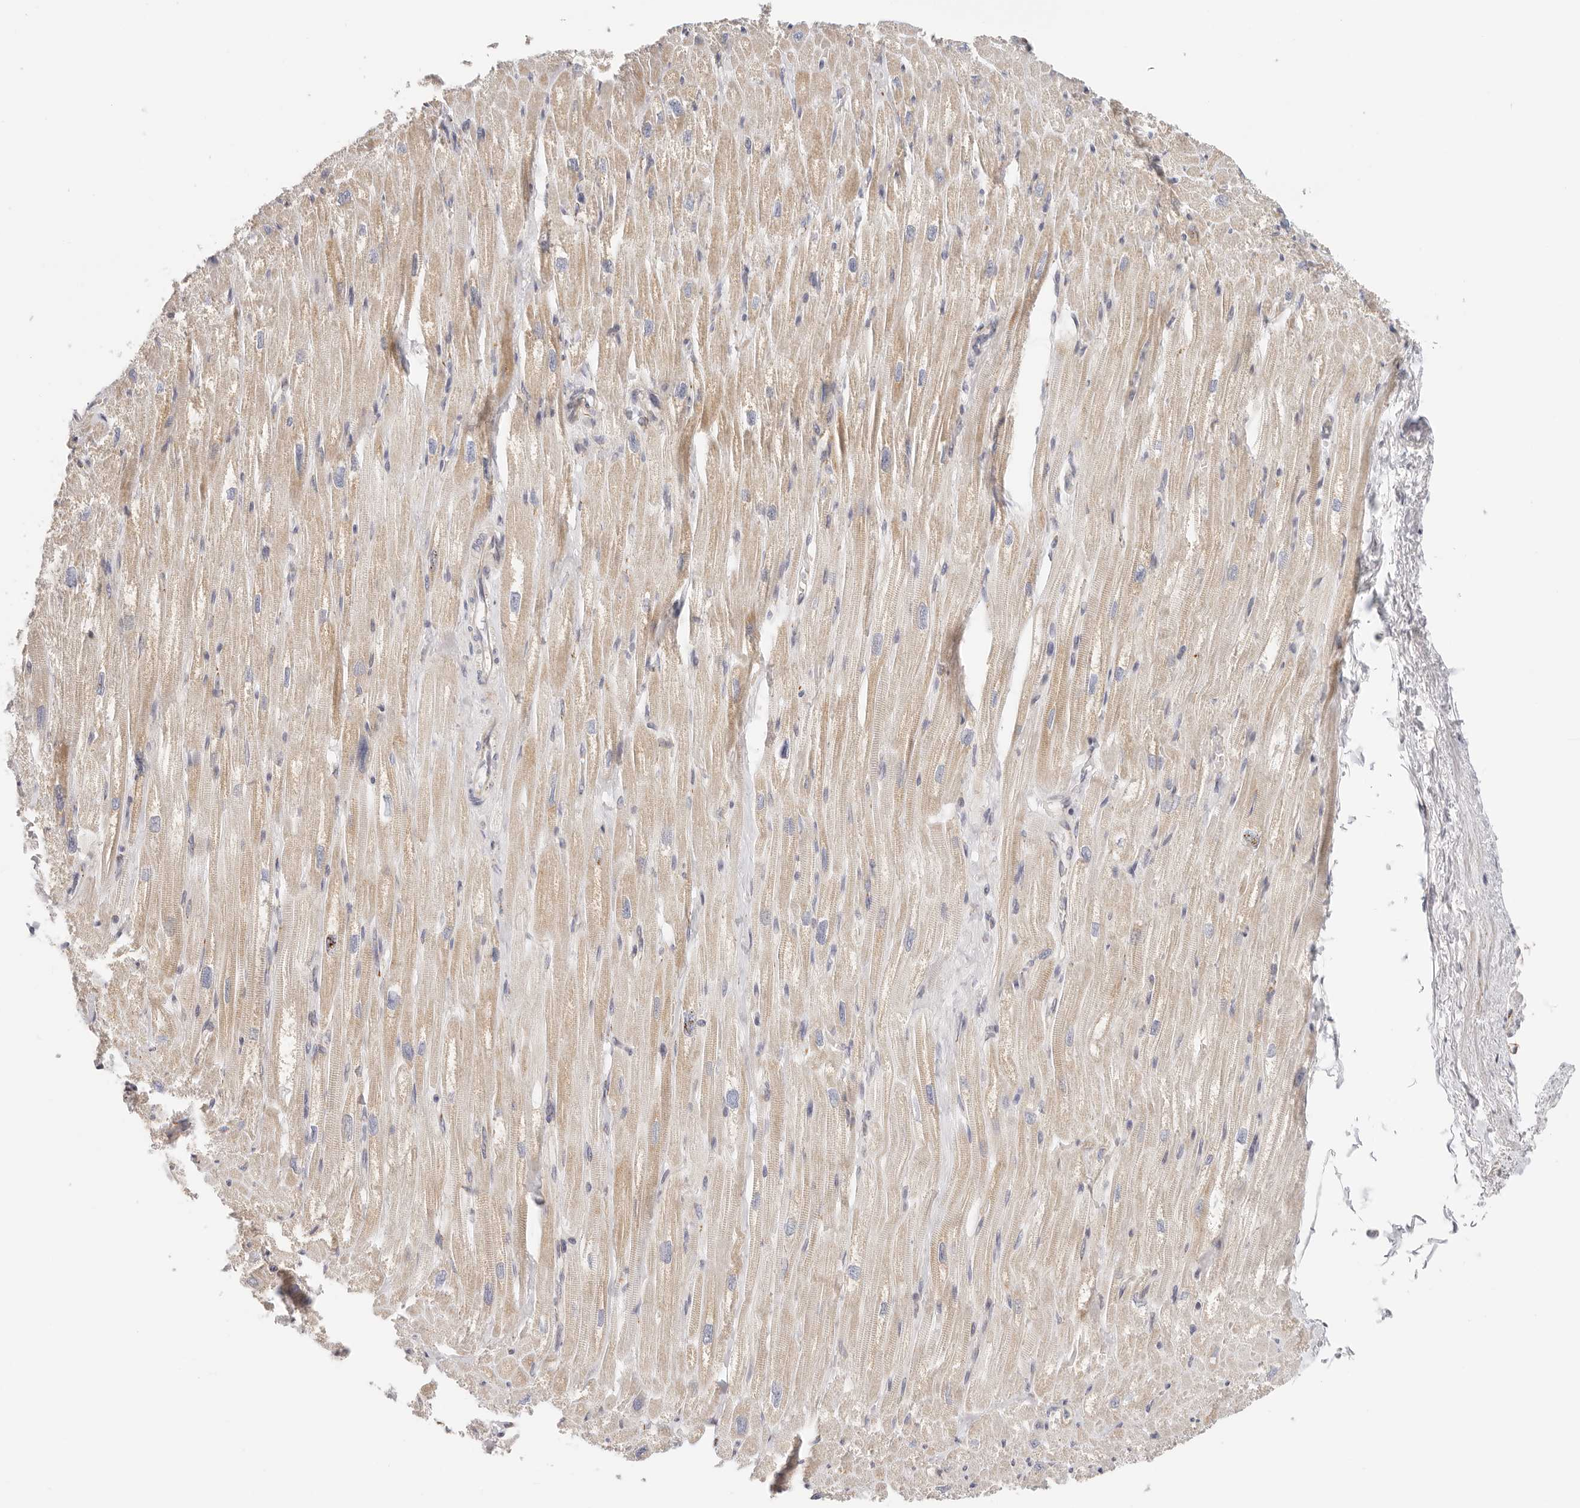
{"staining": {"intensity": "weak", "quantity": ">75%", "location": "cytoplasmic/membranous"}, "tissue": "heart muscle", "cell_type": "Cardiomyocytes", "image_type": "normal", "snomed": [{"axis": "morphology", "description": "Normal tissue, NOS"}, {"axis": "topography", "description": "Heart"}], "caption": "Immunohistochemical staining of normal heart muscle shows >75% levels of weak cytoplasmic/membranous protein staining in about >75% of cardiomyocytes. (Brightfield microscopy of DAB IHC at high magnification).", "gene": "AFDN", "patient": {"sex": "male", "age": 50}}